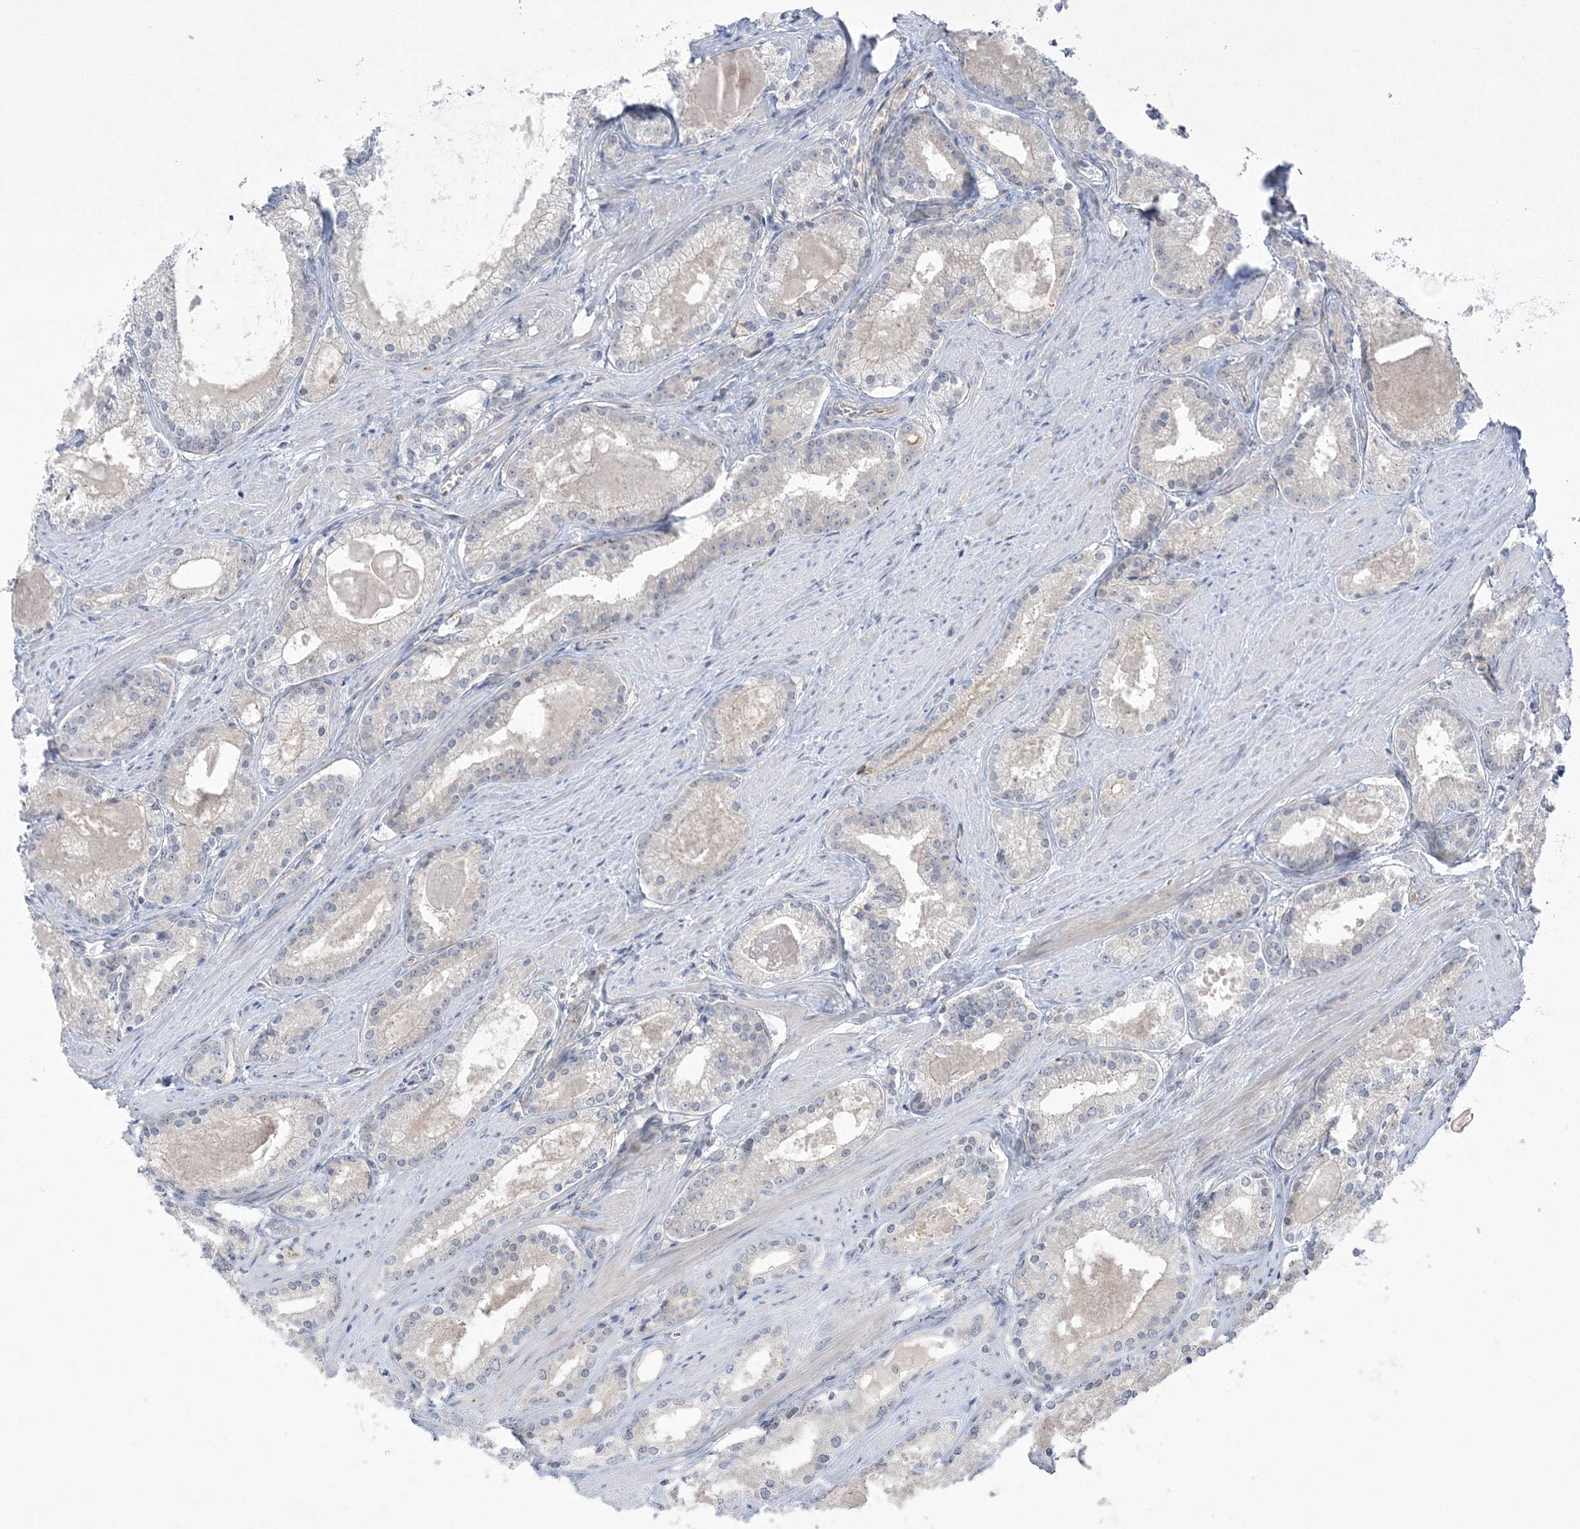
{"staining": {"intensity": "negative", "quantity": "none", "location": "none"}, "tissue": "prostate cancer", "cell_type": "Tumor cells", "image_type": "cancer", "snomed": [{"axis": "morphology", "description": "Adenocarcinoma, Low grade"}, {"axis": "topography", "description": "Prostate"}], "caption": "Tumor cells are negative for brown protein staining in prostate adenocarcinoma (low-grade).", "gene": "ADAMTS12", "patient": {"sex": "male", "age": 54}}